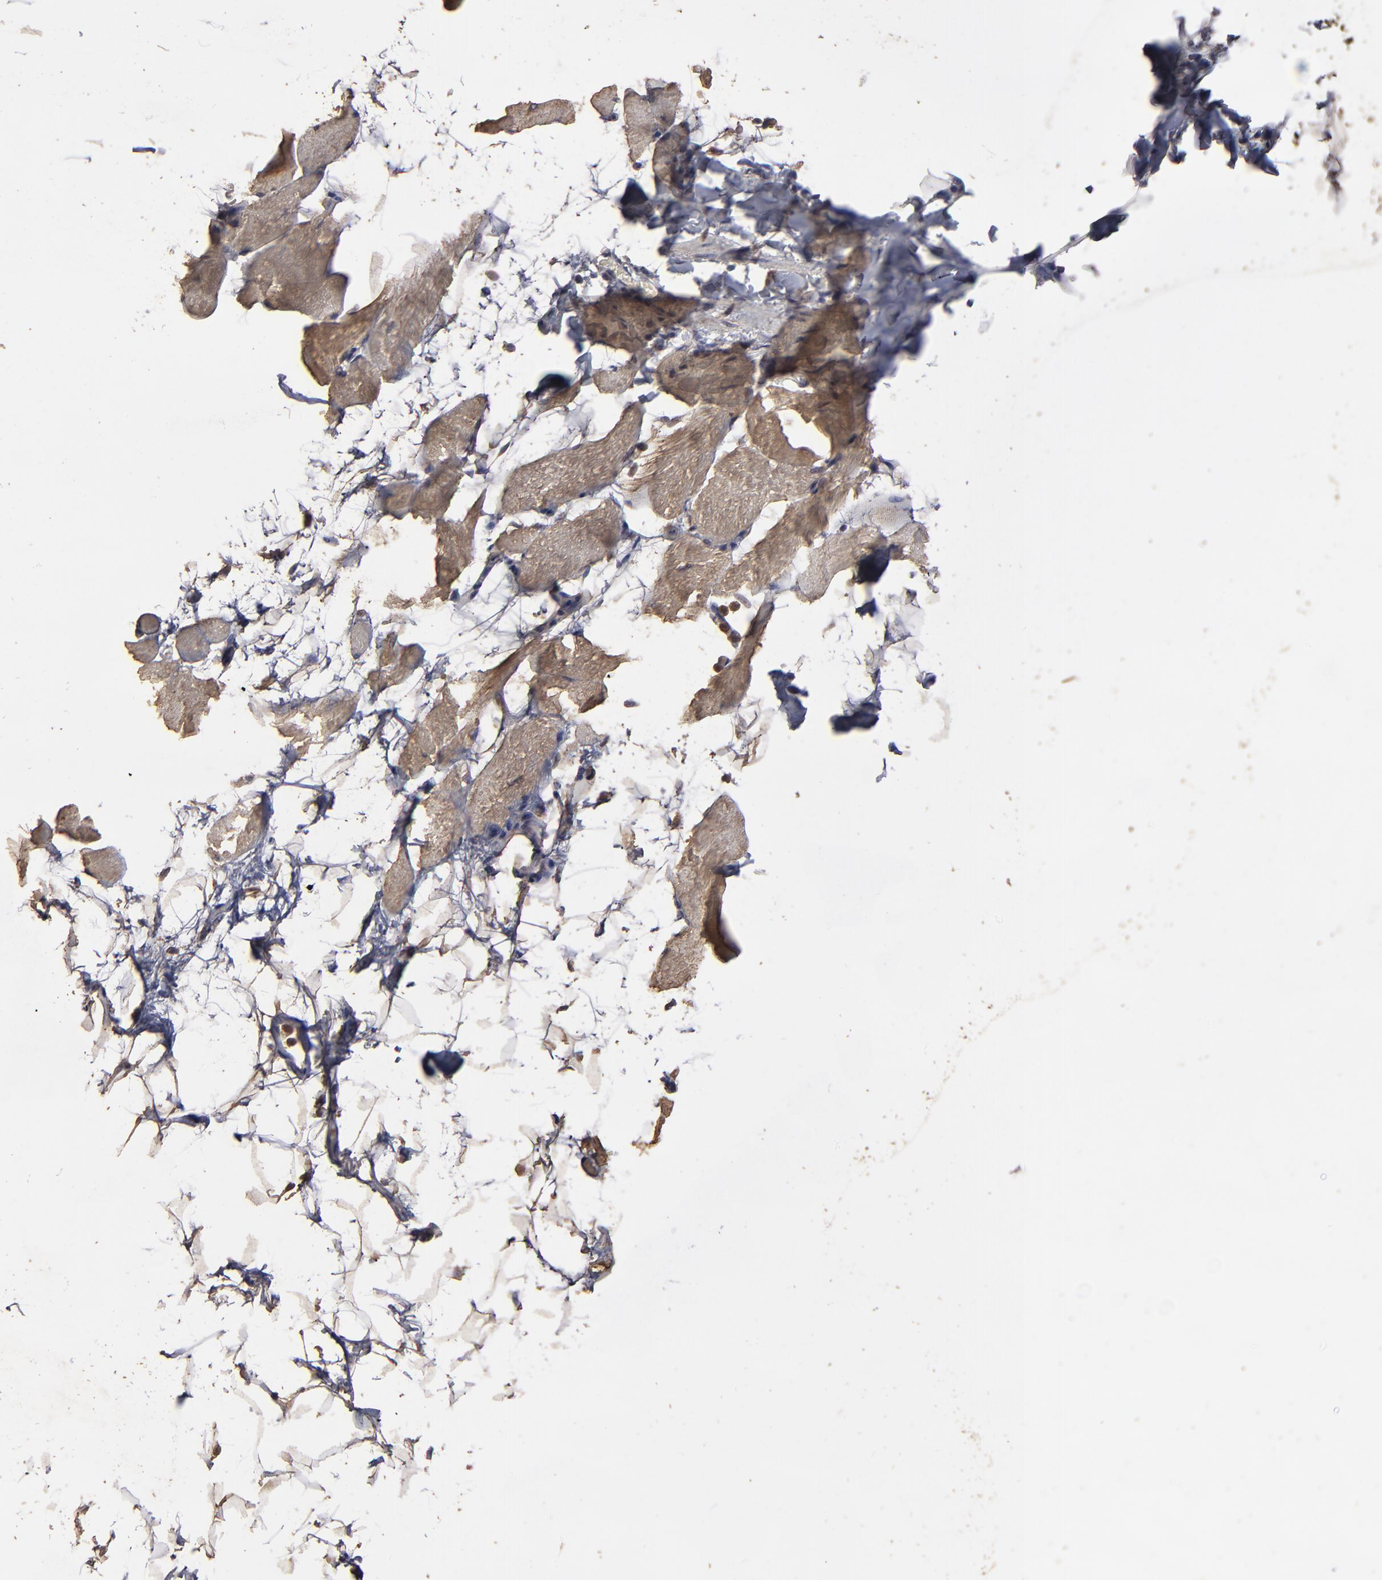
{"staining": {"intensity": "moderate", "quantity": ">75%", "location": "cytoplasmic/membranous"}, "tissue": "skeletal muscle", "cell_type": "Myocytes", "image_type": "normal", "snomed": [{"axis": "morphology", "description": "Normal tissue, NOS"}, {"axis": "topography", "description": "Skeletal muscle"}, {"axis": "topography", "description": "Parathyroid gland"}], "caption": "Immunohistochemistry of unremarkable skeletal muscle reveals medium levels of moderate cytoplasmic/membranous expression in approximately >75% of myocytes.", "gene": "MMP2", "patient": {"sex": "female", "age": 37}}